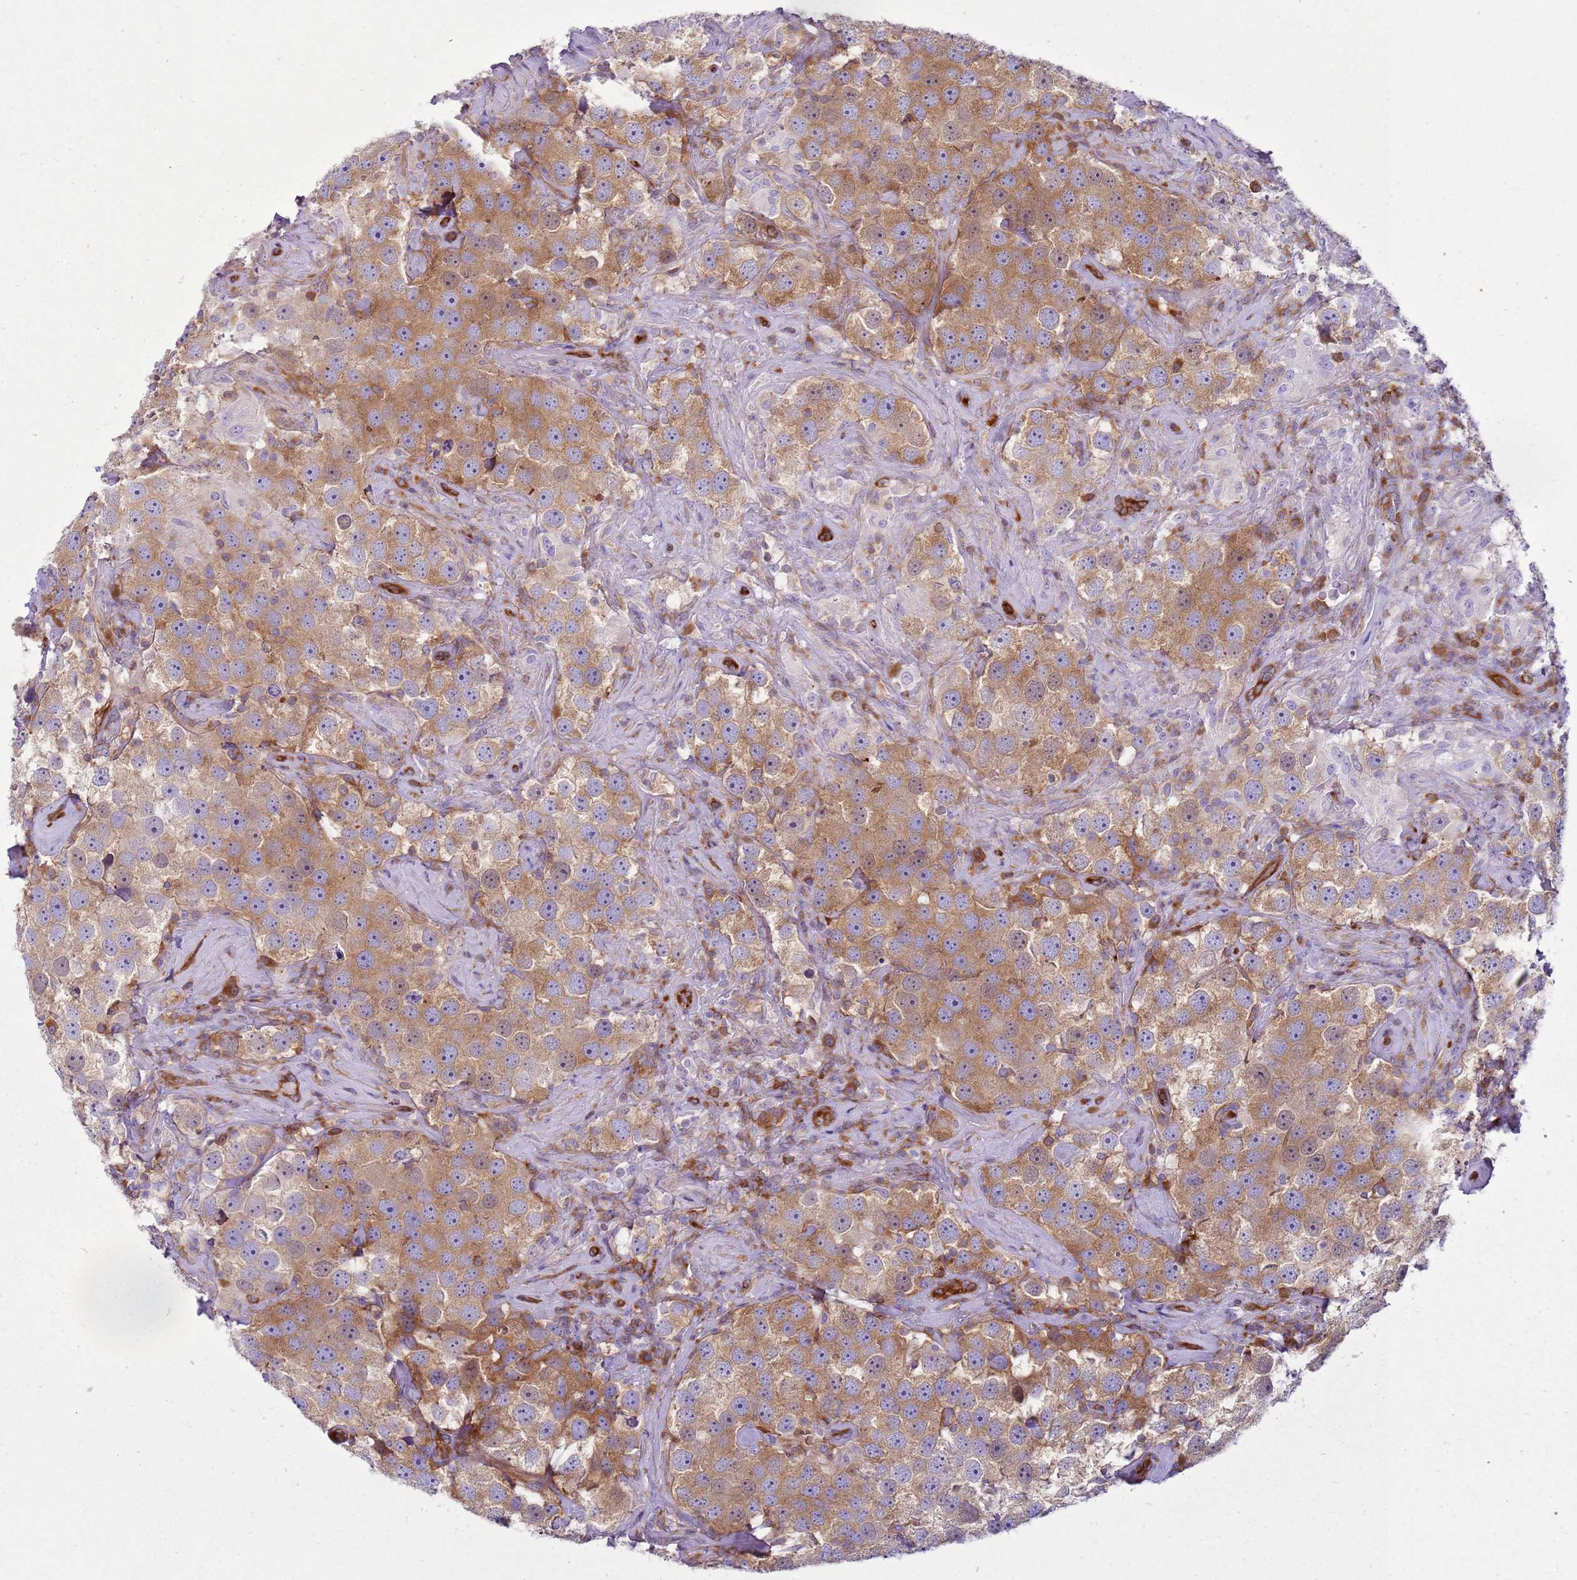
{"staining": {"intensity": "moderate", "quantity": ">75%", "location": "cytoplasmic/membranous"}, "tissue": "testis cancer", "cell_type": "Tumor cells", "image_type": "cancer", "snomed": [{"axis": "morphology", "description": "Seminoma, NOS"}, {"axis": "topography", "description": "Testis"}], "caption": "This is a photomicrograph of IHC staining of testis cancer (seminoma), which shows moderate staining in the cytoplasmic/membranous of tumor cells.", "gene": "SNX21", "patient": {"sex": "male", "age": 49}}